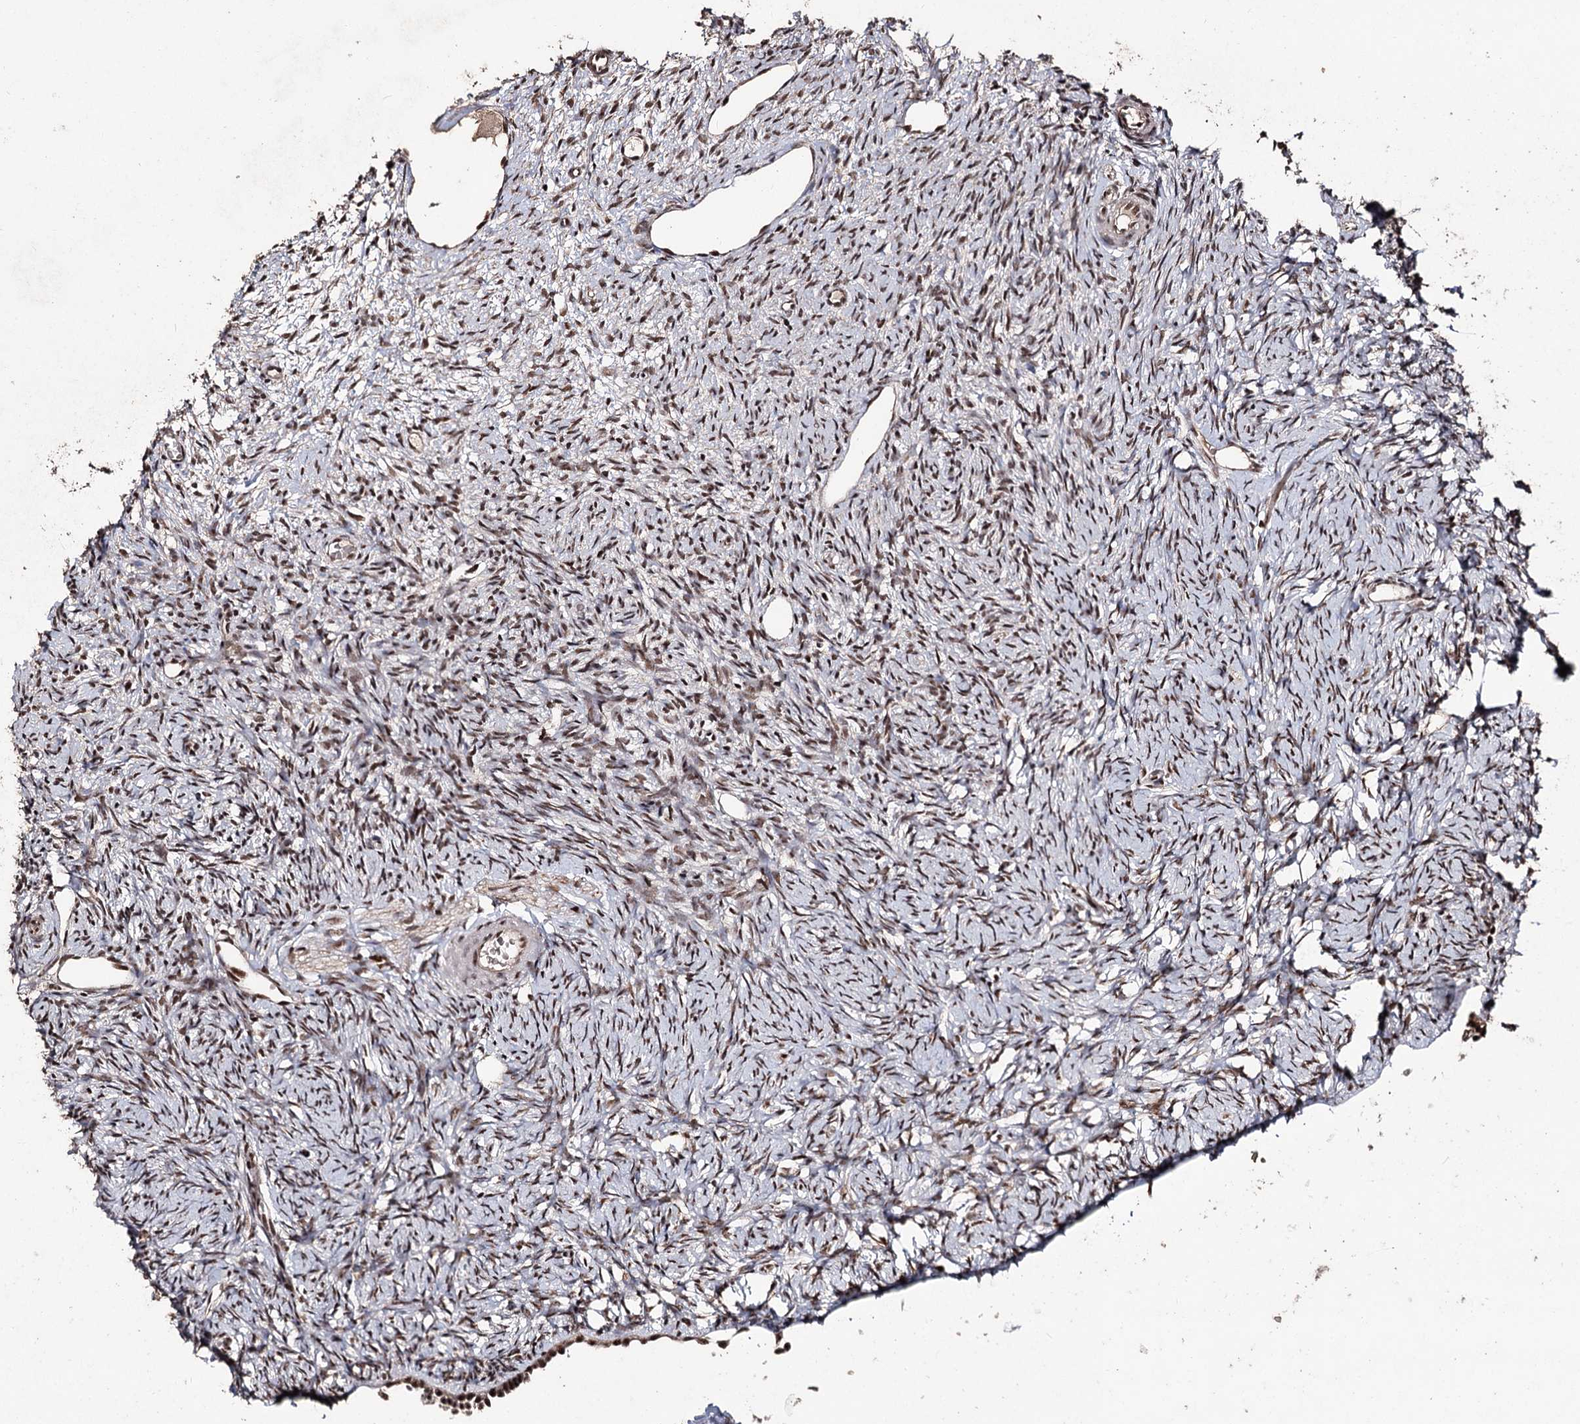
{"staining": {"intensity": "strong", "quantity": ">75%", "location": "nuclear"}, "tissue": "ovary", "cell_type": "Follicle cells", "image_type": "normal", "snomed": [{"axis": "morphology", "description": "Normal tissue, NOS"}, {"axis": "topography", "description": "Ovary"}], "caption": "A high-resolution micrograph shows IHC staining of benign ovary, which shows strong nuclear expression in approximately >75% of follicle cells. (DAB (3,3'-diaminobenzidine) IHC with brightfield microscopy, high magnification).", "gene": "U2SURP", "patient": {"sex": "female", "age": 51}}